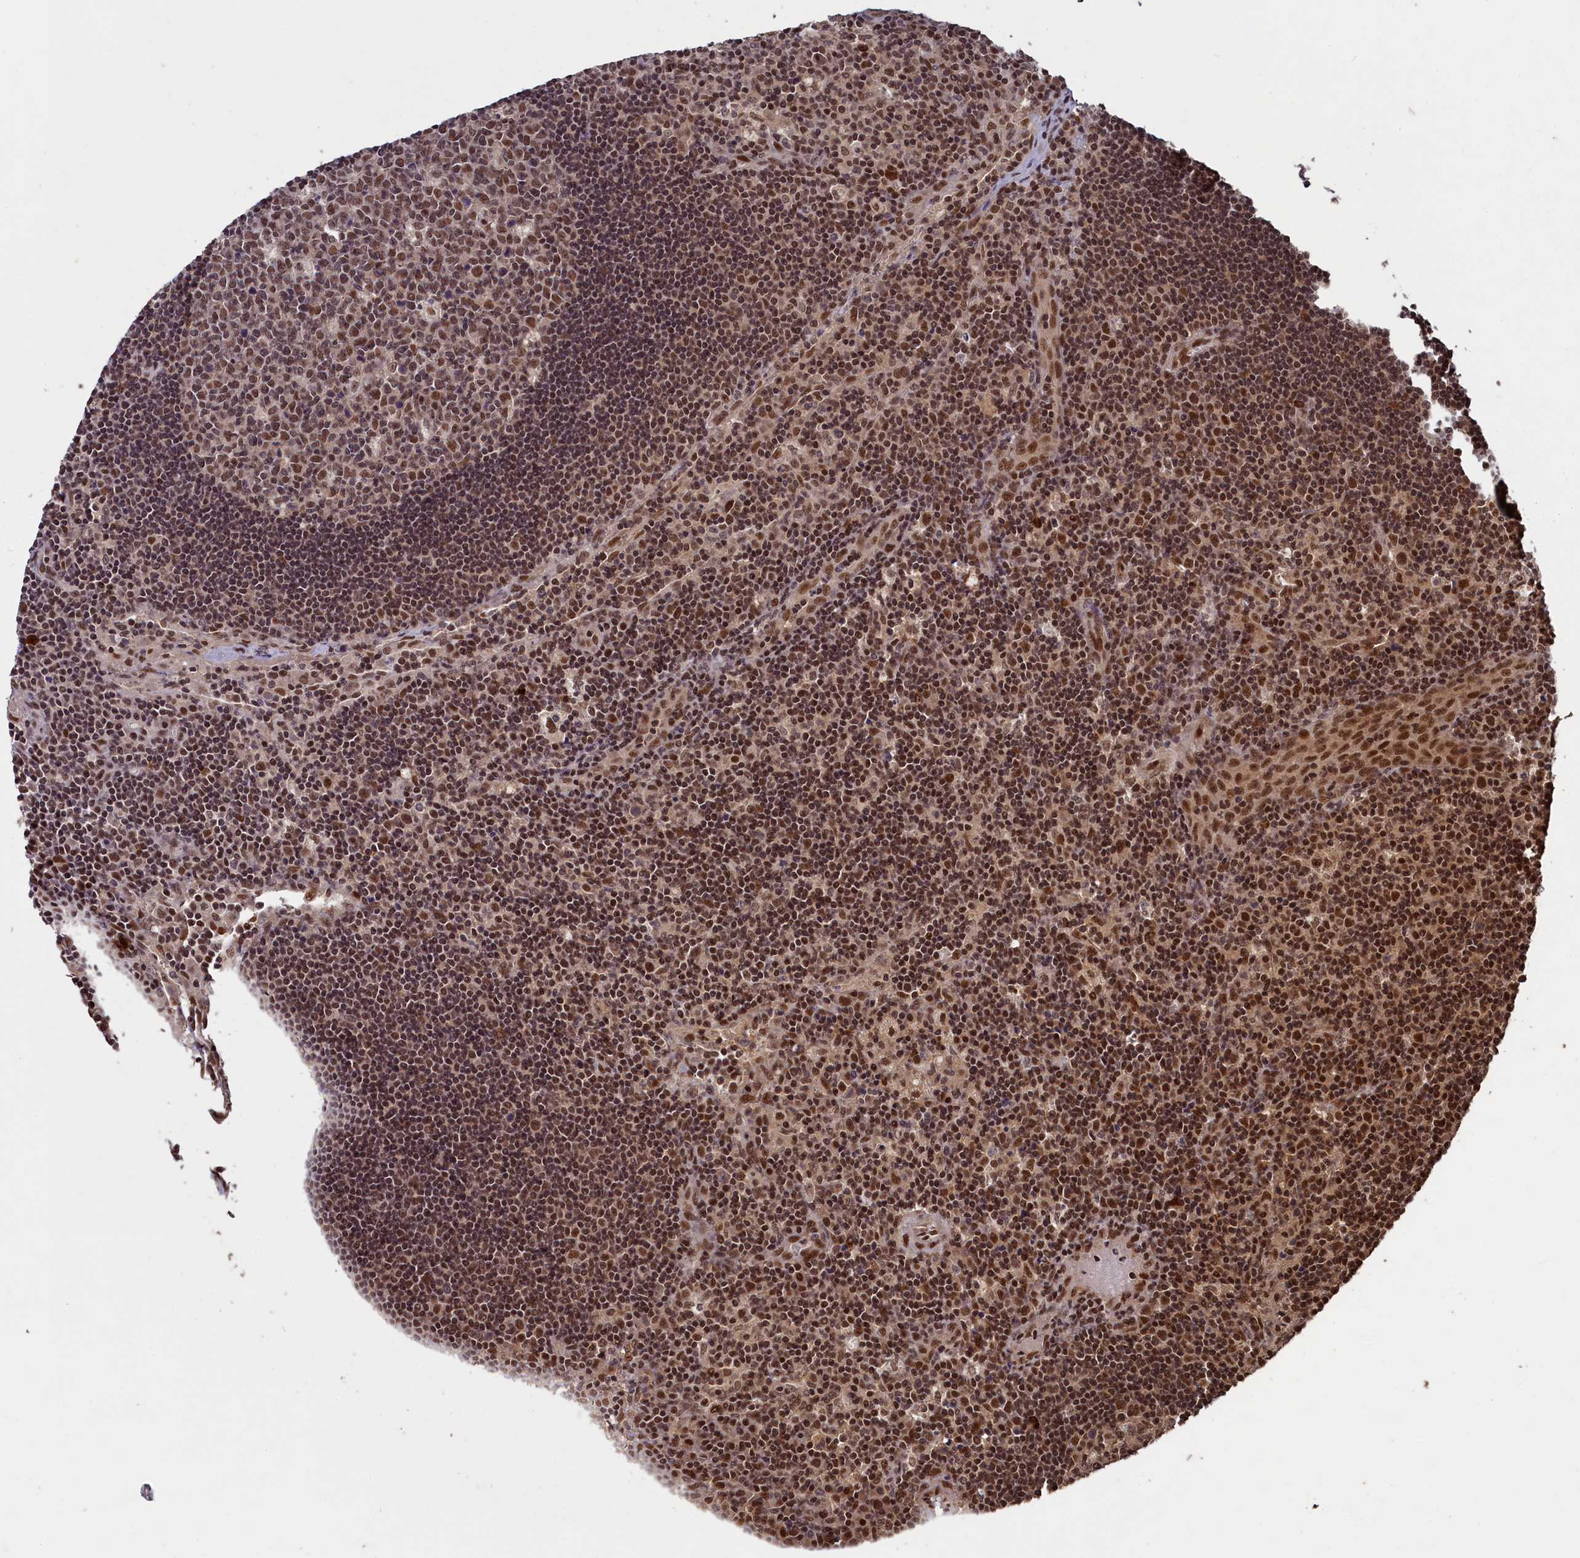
{"staining": {"intensity": "moderate", "quantity": ">75%", "location": "nuclear"}, "tissue": "lymph node", "cell_type": "Germinal center cells", "image_type": "normal", "snomed": [{"axis": "morphology", "description": "Normal tissue, NOS"}, {"axis": "topography", "description": "Lymph node"}], "caption": "The immunohistochemical stain labels moderate nuclear positivity in germinal center cells of benign lymph node.", "gene": "NAE1", "patient": {"sex": "male", "age": 58}}